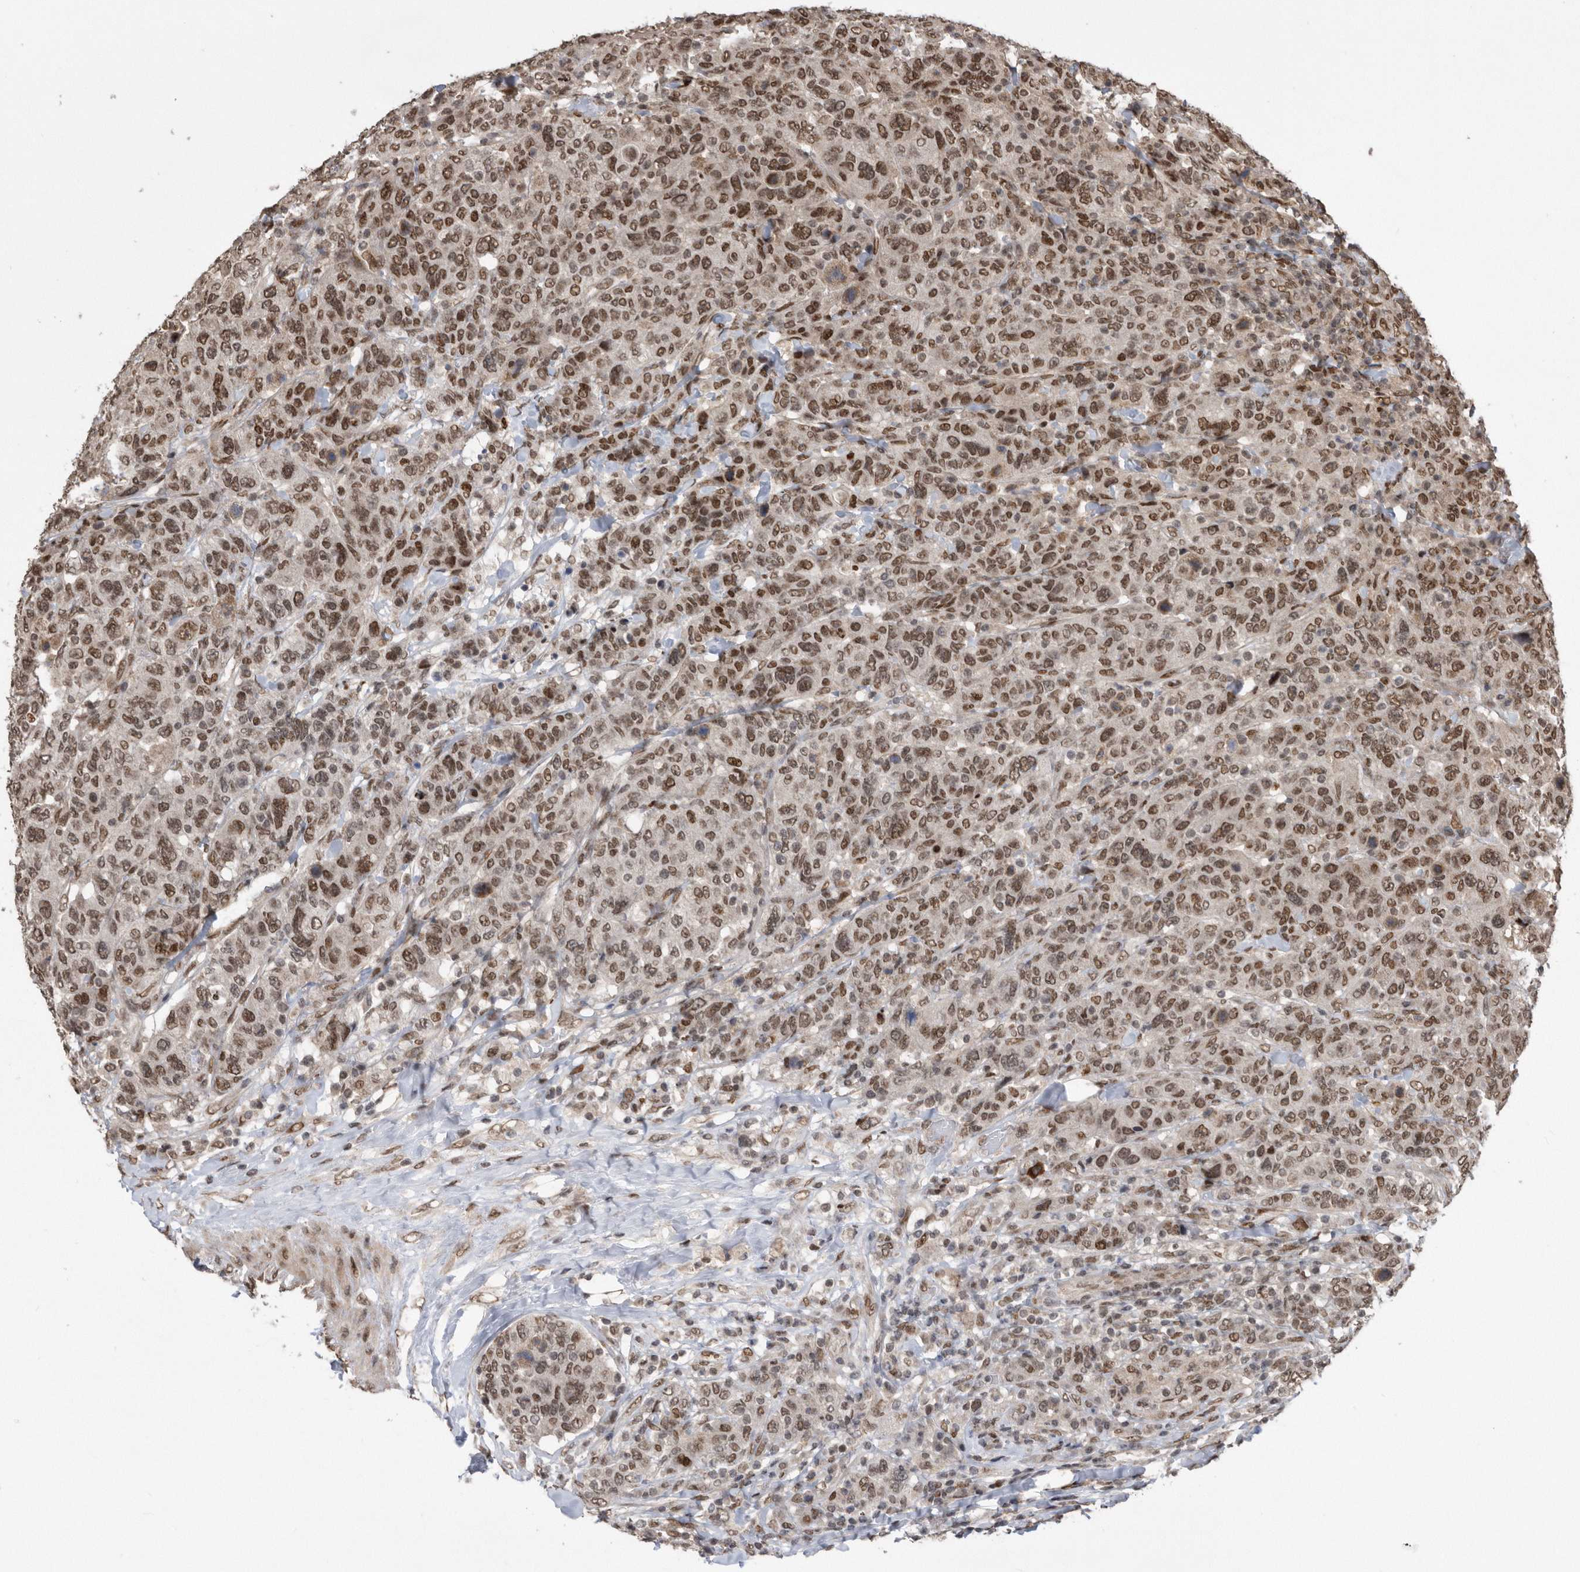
{"staining": {"intensity": "moderate", "quantity": ">75%", "location": "nuclear"}, "tissue": "breast cancer", "cell_type": "Tumor cells", "image_type": "cancer", "snomed": [{"axis": "morphology", "description": "Duct carcinoma"}, {"axis": "topography", "description": "Breast"}], "caption": "A medium amount of moderate nuclear expression is present in approximately >75% of tumor cells in breast intraductal carcinoma tissue.", "gene": "TDRD3", "patient": {"sex": "female", "age": 37}}